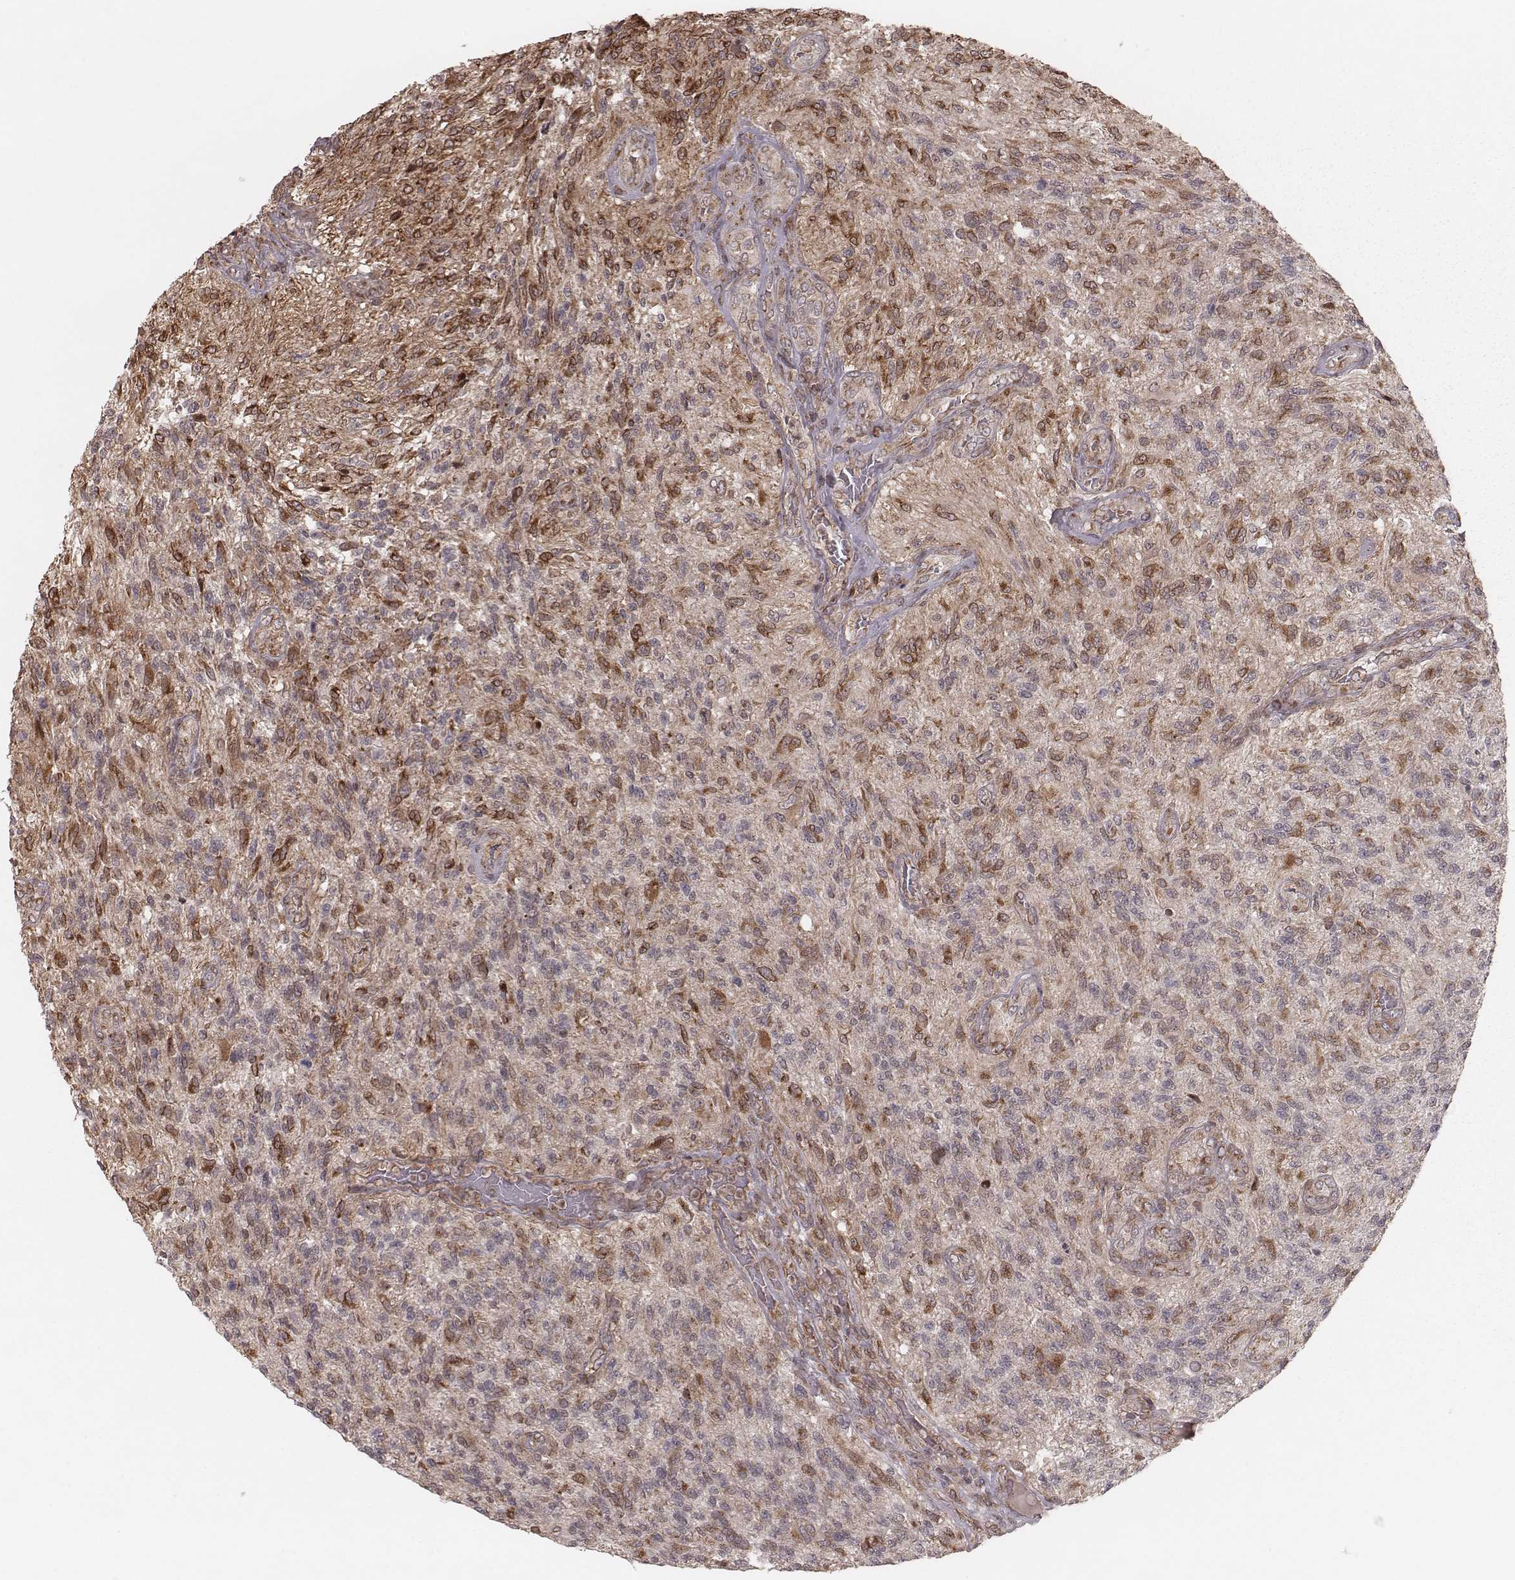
{"staining": {"intensity": "weak", "quantity": "25%-75%", "location": "cytoplasmic/membranous"}, "tissue": "glioma", "cell_type": "Tumor cells", "image_type": "cancer", "snomed": [{"axis": "morphology", "description": "Glioma, malignant, High grade"}, {"axis": "topography", "description": "Brain"}], "caption": "Human malignant high-grade glioma stained with a protein marker shows weak staining in tumor cells.", "gene": "MYO19", "patient": {"sex": "male", "age": 56}}